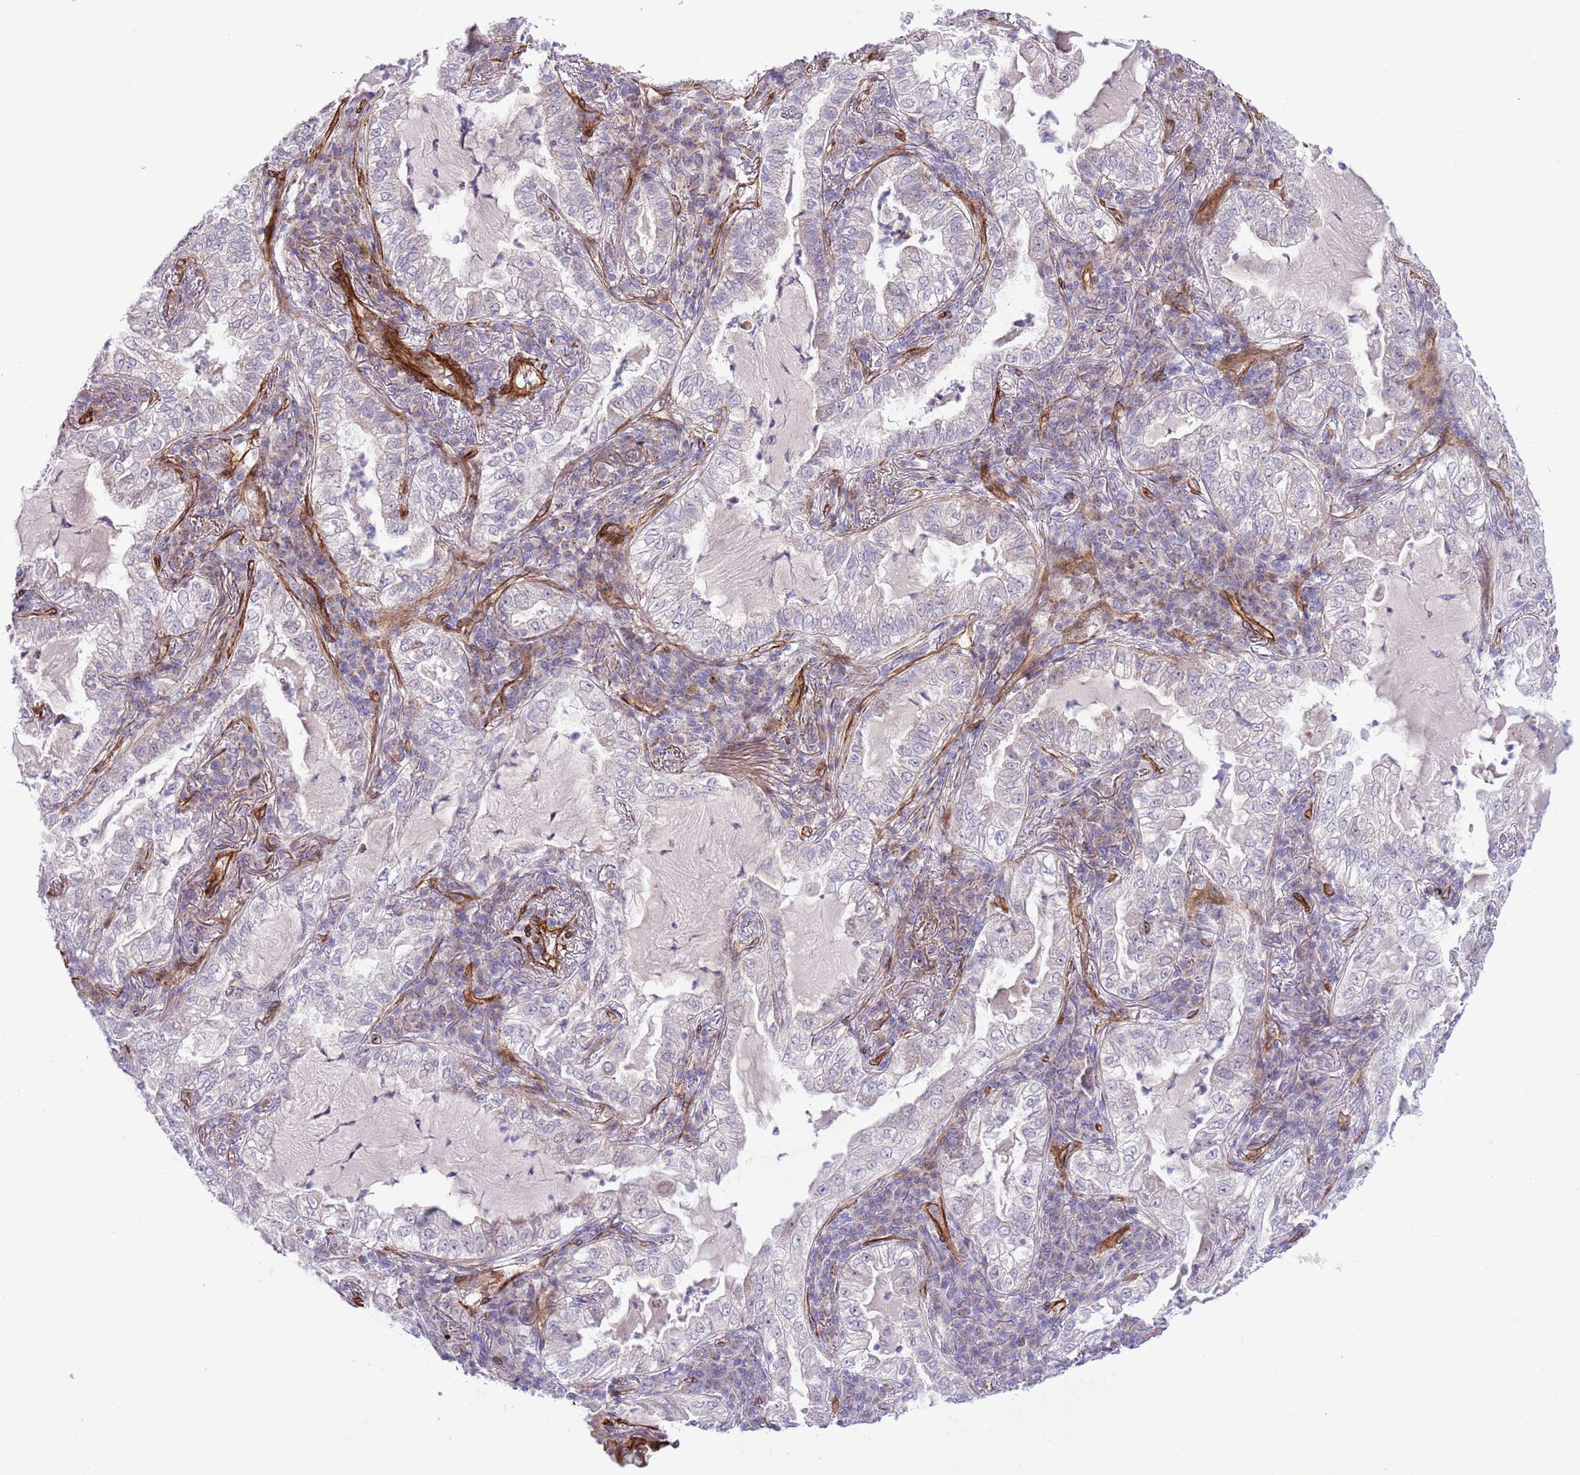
{"staining": {"intensity": "negative", "quantity": "none", "location": "none"}, "tissue": "lung cancer", "cell_type": "Tumor cells", "image_type": "cancer", "snomed": [{"axis": "morphology", "description": "Adenocarcinoma, NOS"}, {"axis": "topography", "description": "Lung"}], "caption": "Adenocarcinoma (lung) stained for a protein using immunohistochemistry displays no expression tumor cells.", "gene": "NEK3", "patient": {"sex": "female", "age": 73}}